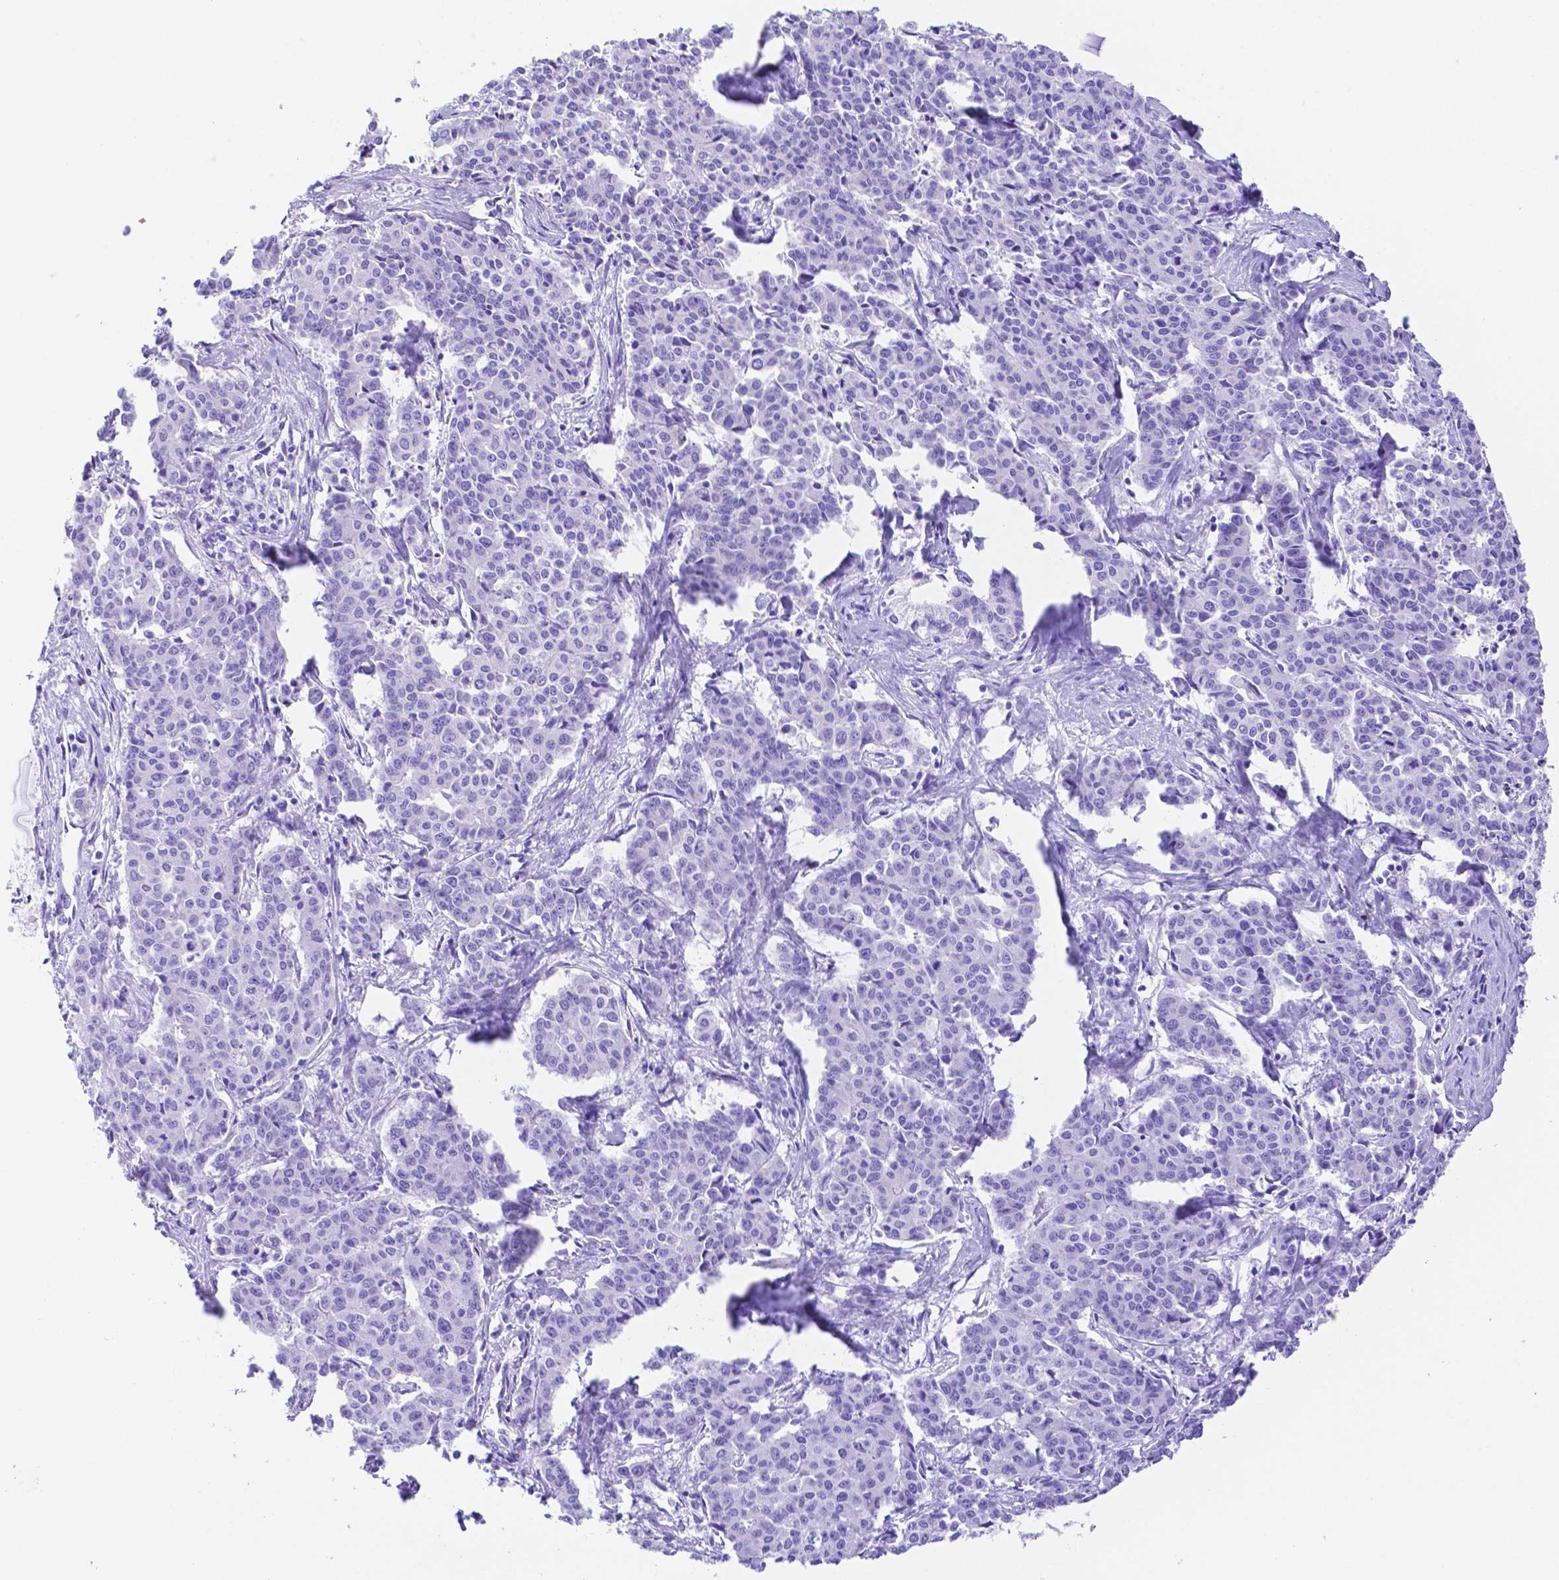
{"staining": {"intensity": "negative", "quantity": "none", "location": "none"}, "tissue": "cervical cancer", "cell_type": "Tumor cells", "image_type": "cancer", "snomed": [{"axis": "morphology", "description": "Squamous cell carcinoma, NOS"}, {"axis": "topography", "description": "Cervix"}], "caption": "Immunohistochemistry (IHC) photomicrograph of cervical cancer stained for a protein (brown), which exhibits no expression in tumor cells. The staining was performed using DAB (3,3'-diaminobenzidine) to visualize the protein expression in brown, while the nuclei were stained in blue with hematoxylin (Magnification: 20x).", "gene": "SMR3A", "patient": {"sex": "female", "age": 28}}